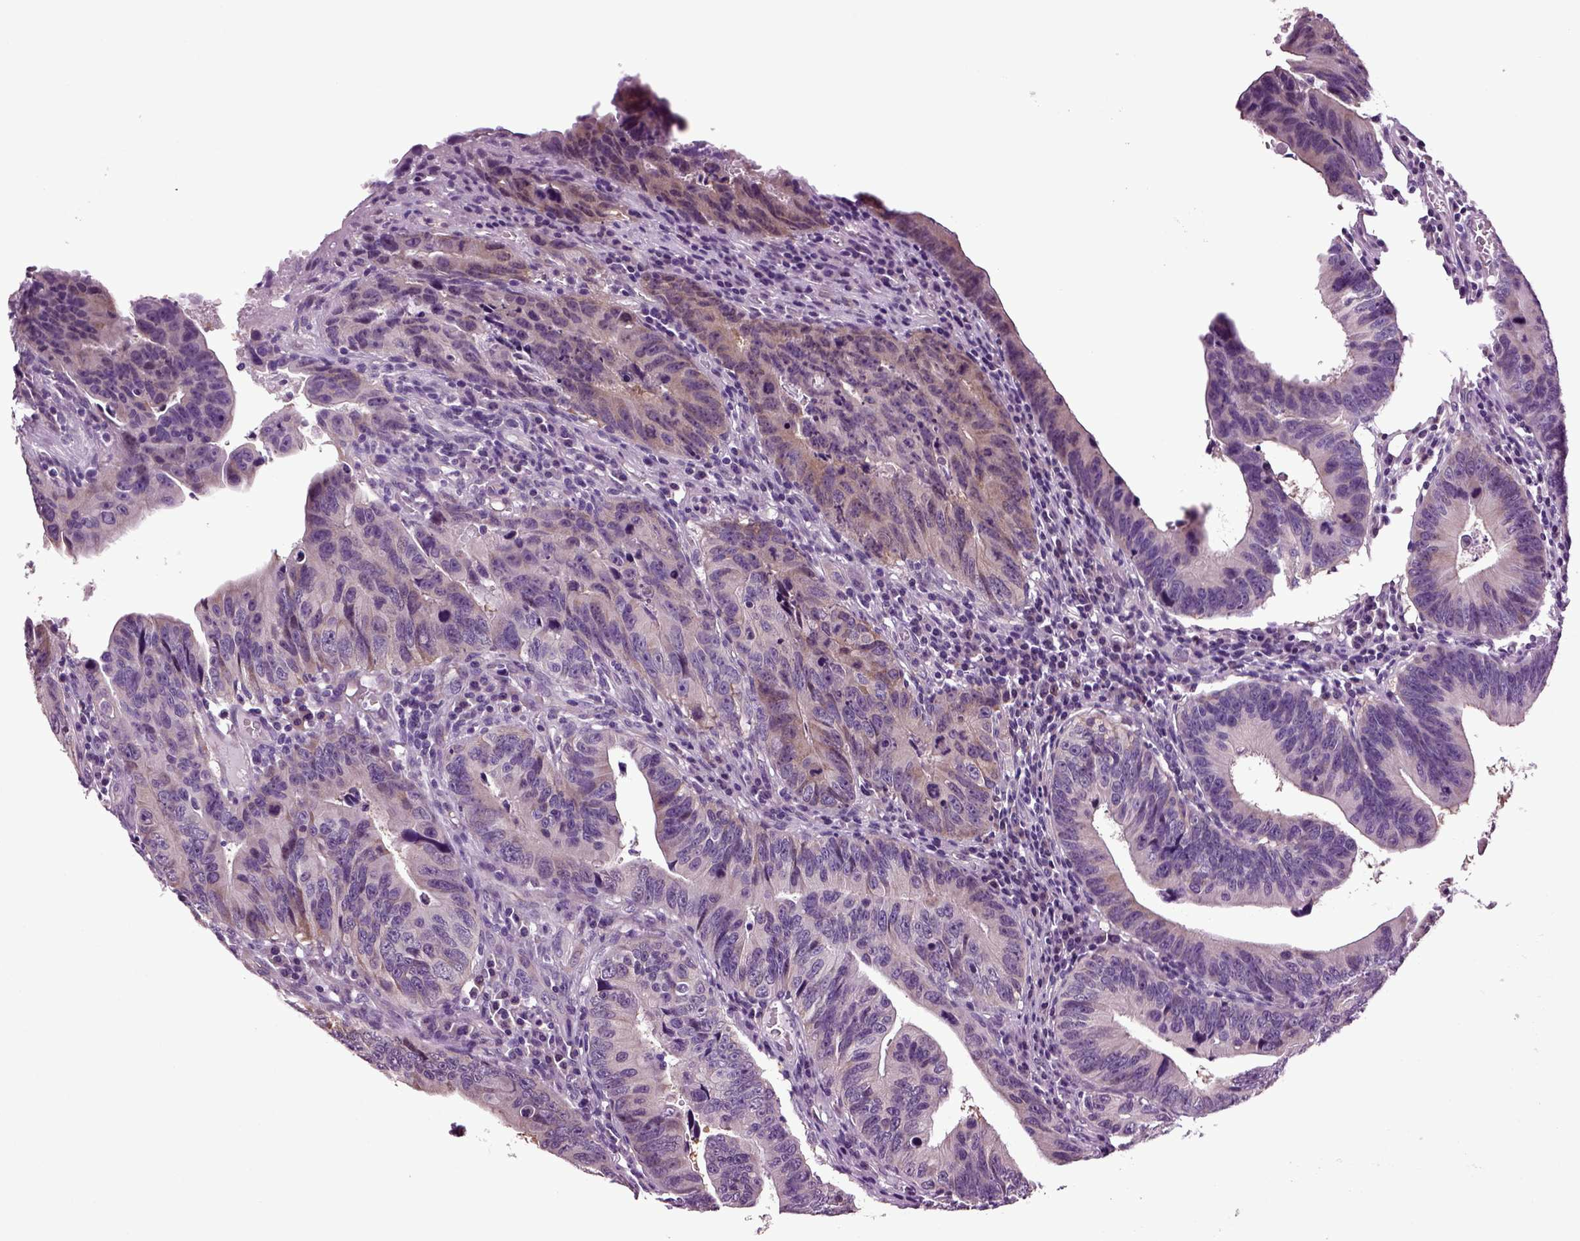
{"staining": {"intensity": "weak", "quantity": "<25%", "location": "cytoplasmic/membranous"}, "tissue": "colorectal cancer", "cell_type": "Tumor cells", "image_type": "cancer", "snomed": [{"axis": "morphology", "description": "Adenocarcinoma, NOS"}, {"axis": "topography", "description": "Colon"}], "caption": "Immunohistochemical staining of colorectal cancer (adenocarcinoma) exhibits no significant expression in tumor cells. (Immunohistochemistry (ihc), brightfield microscopy, high magnification).", "gene": "PLCH2", "patient": {"sex": "female", "age": 87}}